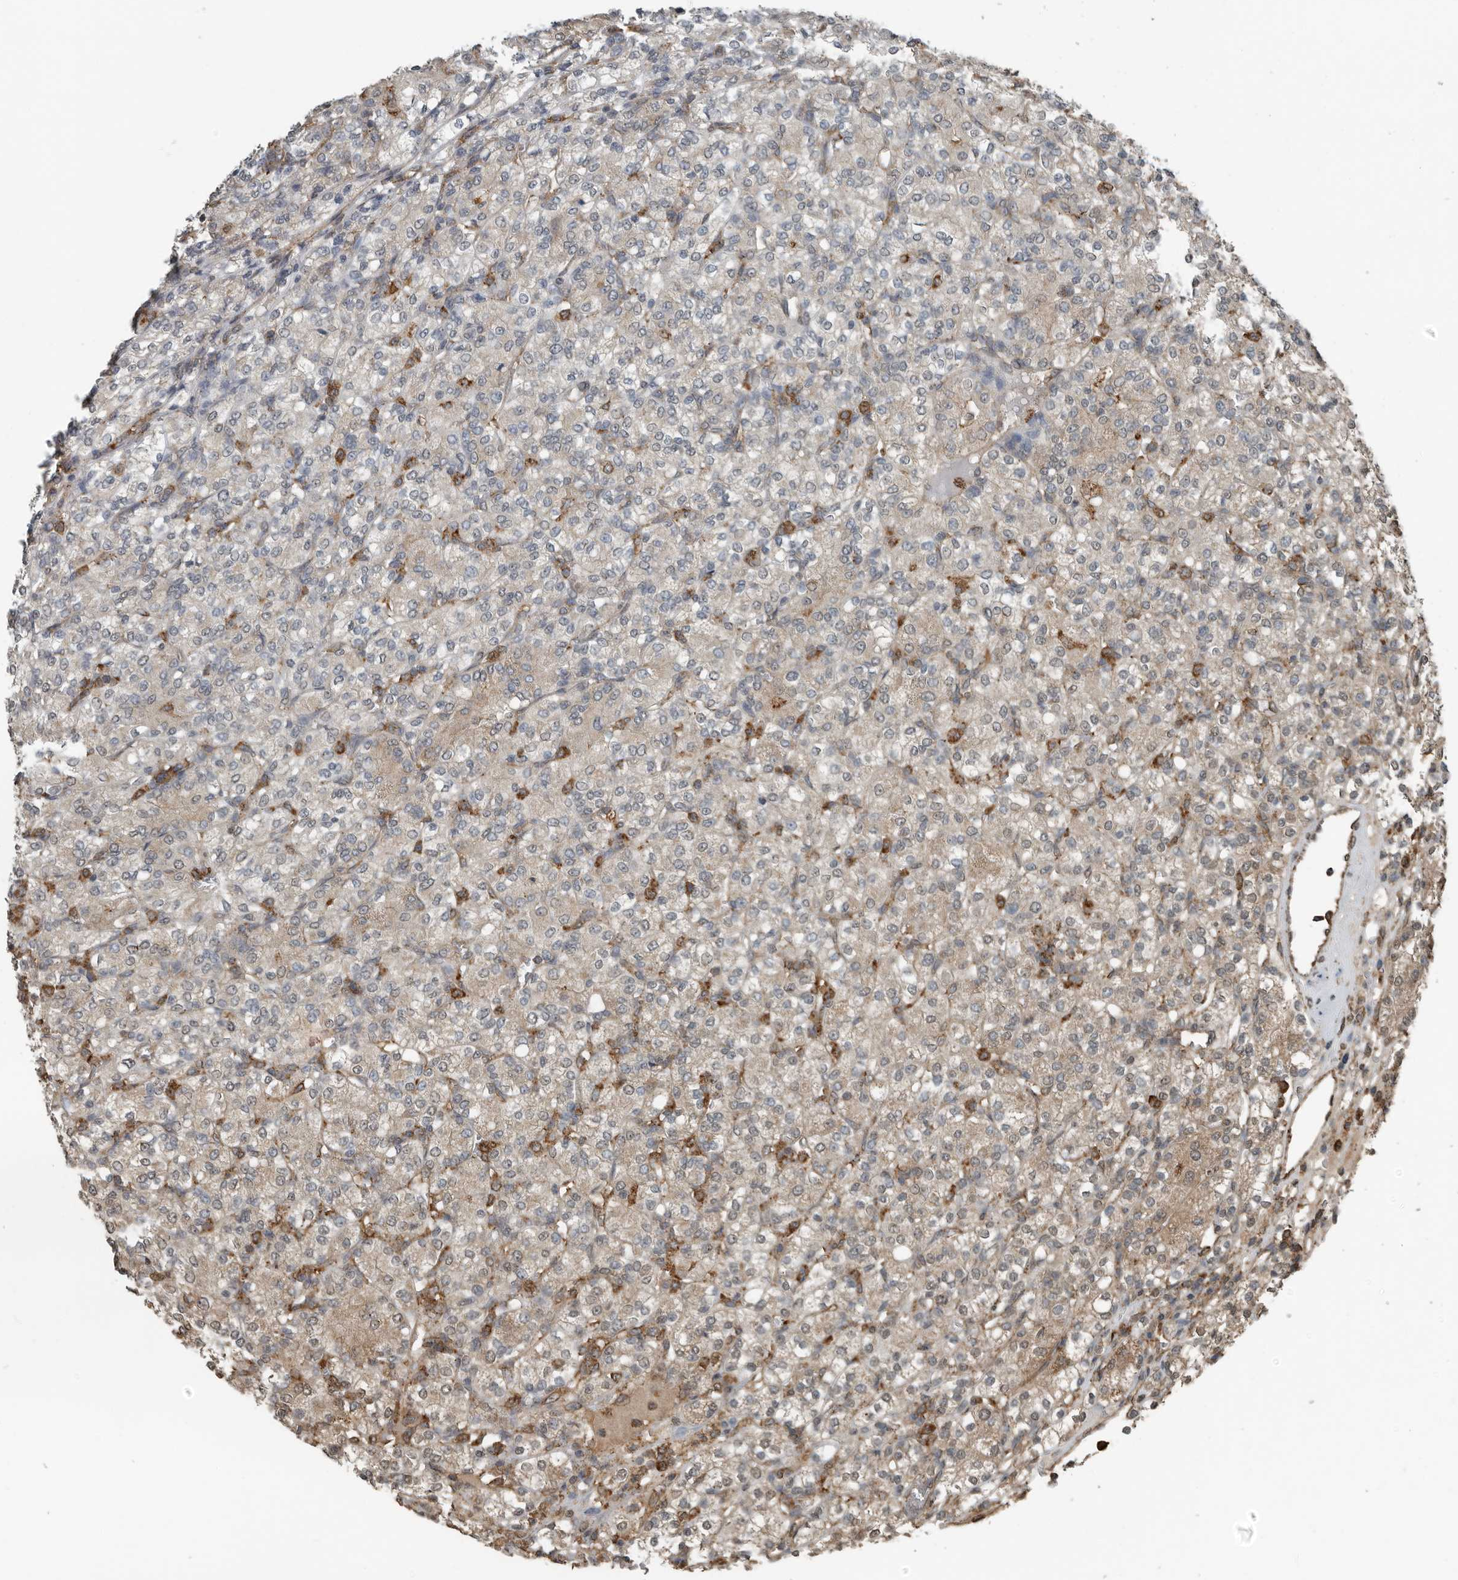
{"staining": {"intensity": "weak", "quantity": "25%-75%", "location": "cytoplasmic/membranous"}, "tissue": "renal cancer", "cell_type": "Tumor cells", "image_type": "cancer", "snomed": [{"axis": "morphology", "description": "Adenocarcinoma, NOS"}, {"axis": "topography", "description": "Kidney"}], "caption": "About 25%-75% of tumor cells in human renal adenocarcinoma demonstrate weak cytoplasmic/membranous protein positivity as visualized by brown immunohistochemical staining.", "gene": "AFAP1", "patient": {"sex": "male", "age": 77}}